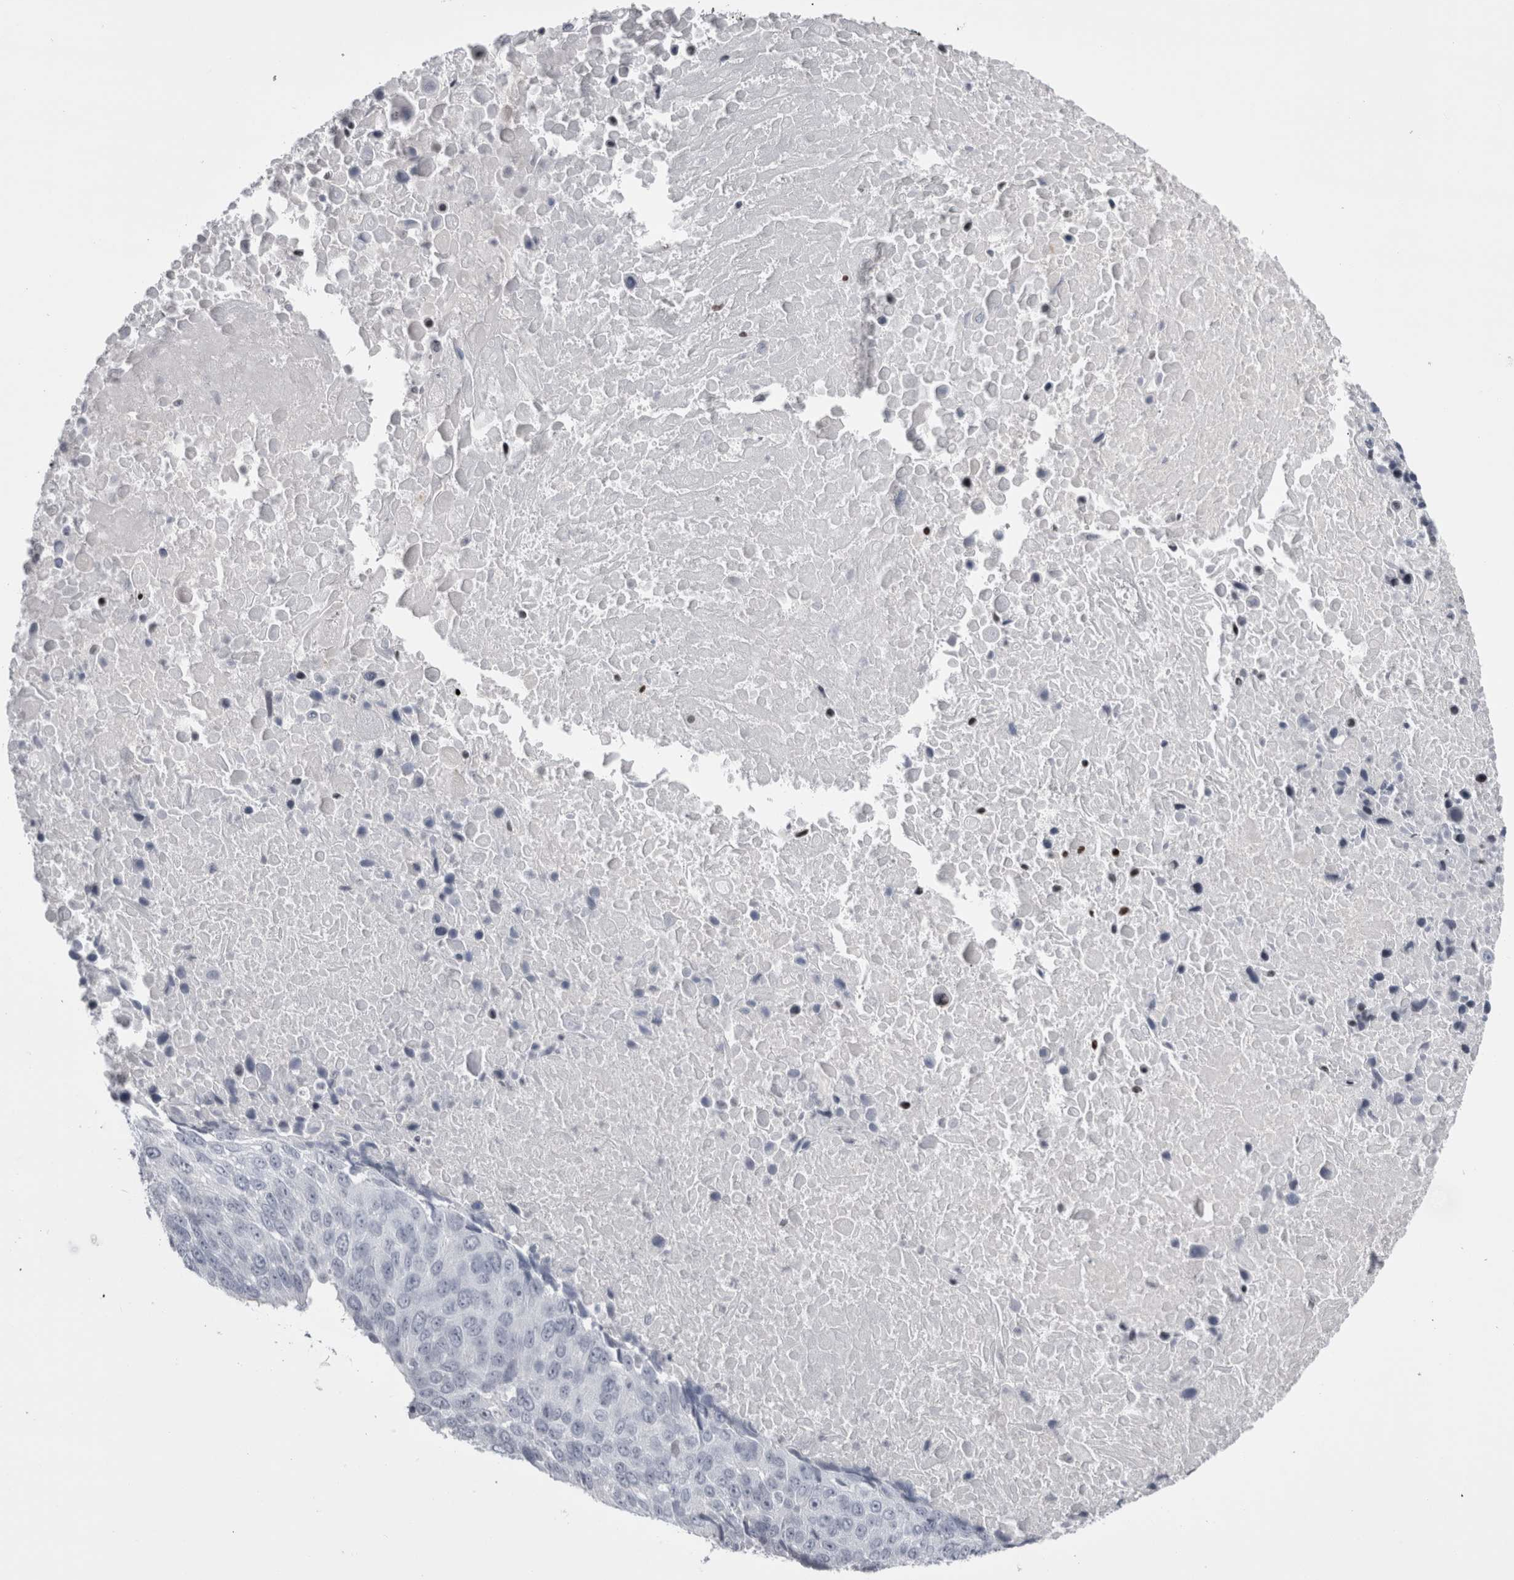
{"staining": {"intensity": "negative", "quantity": "none", "location": "none"}, "tissue": "lung cancer", "cell_type": "Tumor cells", "image_type": "cancer", "snomed": [{"axis": "morphology", "description": "Squamous cell carcinoma, NOS"}, {"axis": "topography", "description": "Lung"}], "caption": "This is an immunohistochemistry image of human lung cancer. There is no positivity in tumor cells.", "gene": "FNDC8", "patient": {"sex": "male", "age": 66}}